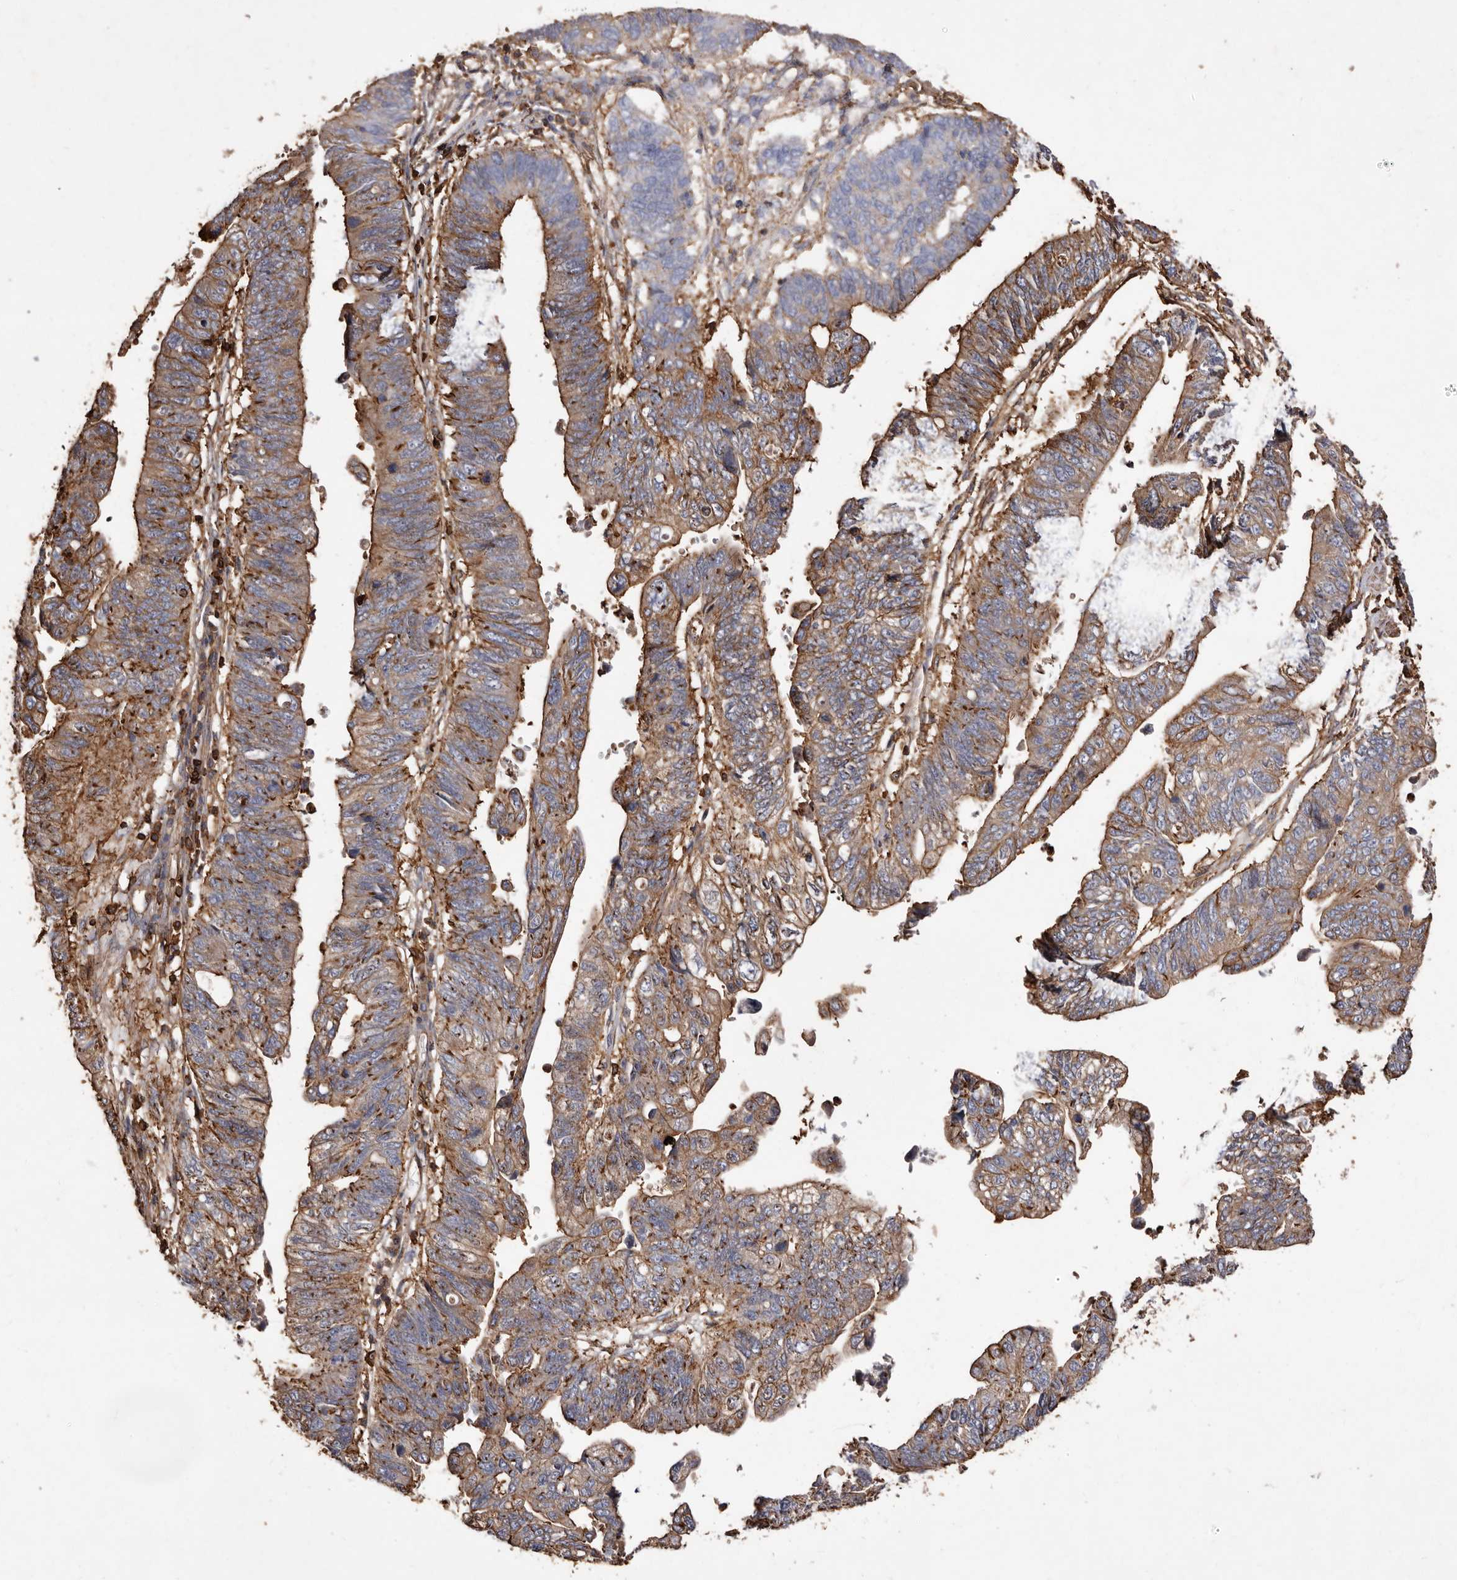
{"staining": {"intensity": "moderate", "quantity": ">75%", "location": "cytoplasmic/membranous"}, "tissue": "stomach cancer", "cell_type": "Tumor cells", "image_type": "cancer", "snomed": [{"axis": "morphology", "description": "Adenocarcinoma, NOS"}, {"axis": "topography", "description": "Stomach"}], "caption": "Immunohistochemical staining of human adenocarcinoma (stomach) reveals medium levels of moderate cytoplasmic/membranous positivity in about >75% of tumor cells.", "gene": "COQ8B", "patient": {"sex": "male", "age": 59}}